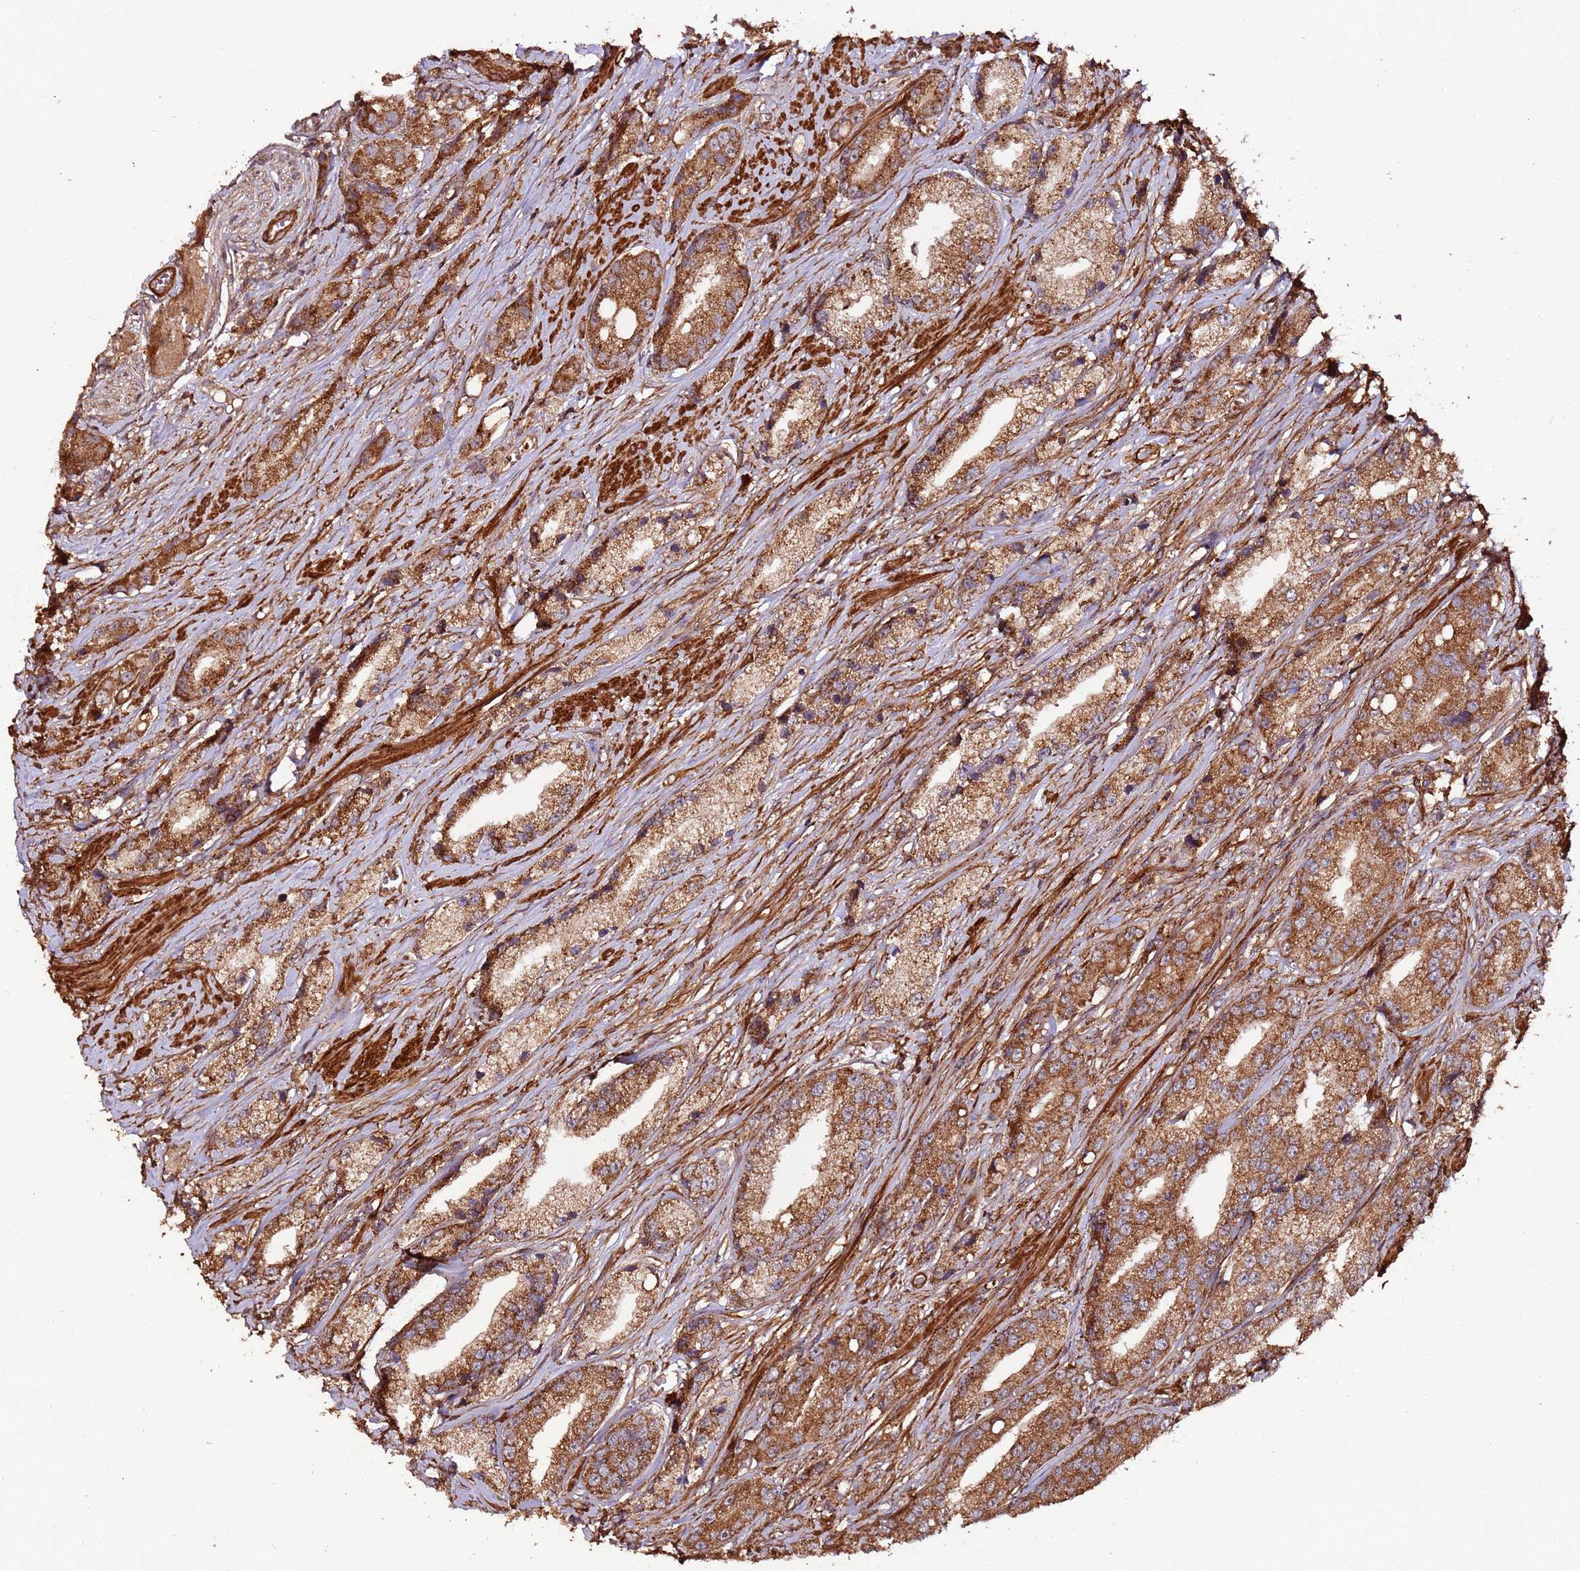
{"staining": {"intensity": "moderate", "quantity": ">75%", "location": "cytoplasmic/membranous"}, "tissue": "prostate cancer", "cell_type": "Tumor cells", "image_type": "cancer", "snomed": [{"axis": "morphology", "description": "Adenocarcinoma, High grade"}, {"axis": "topography", "description": "Prostate"}], "caption": "Immunohistochemistry (IHC) photomicrograph of prostate adenocarcinoma (high-grade) stained for a protein (brown), which exhibits medium levels of moderate cytoplasmic/membranous staining in approximately >75% of tumor cells.", "gene": "FAM186A", "patient": {"sex": "male", "age": 74}}